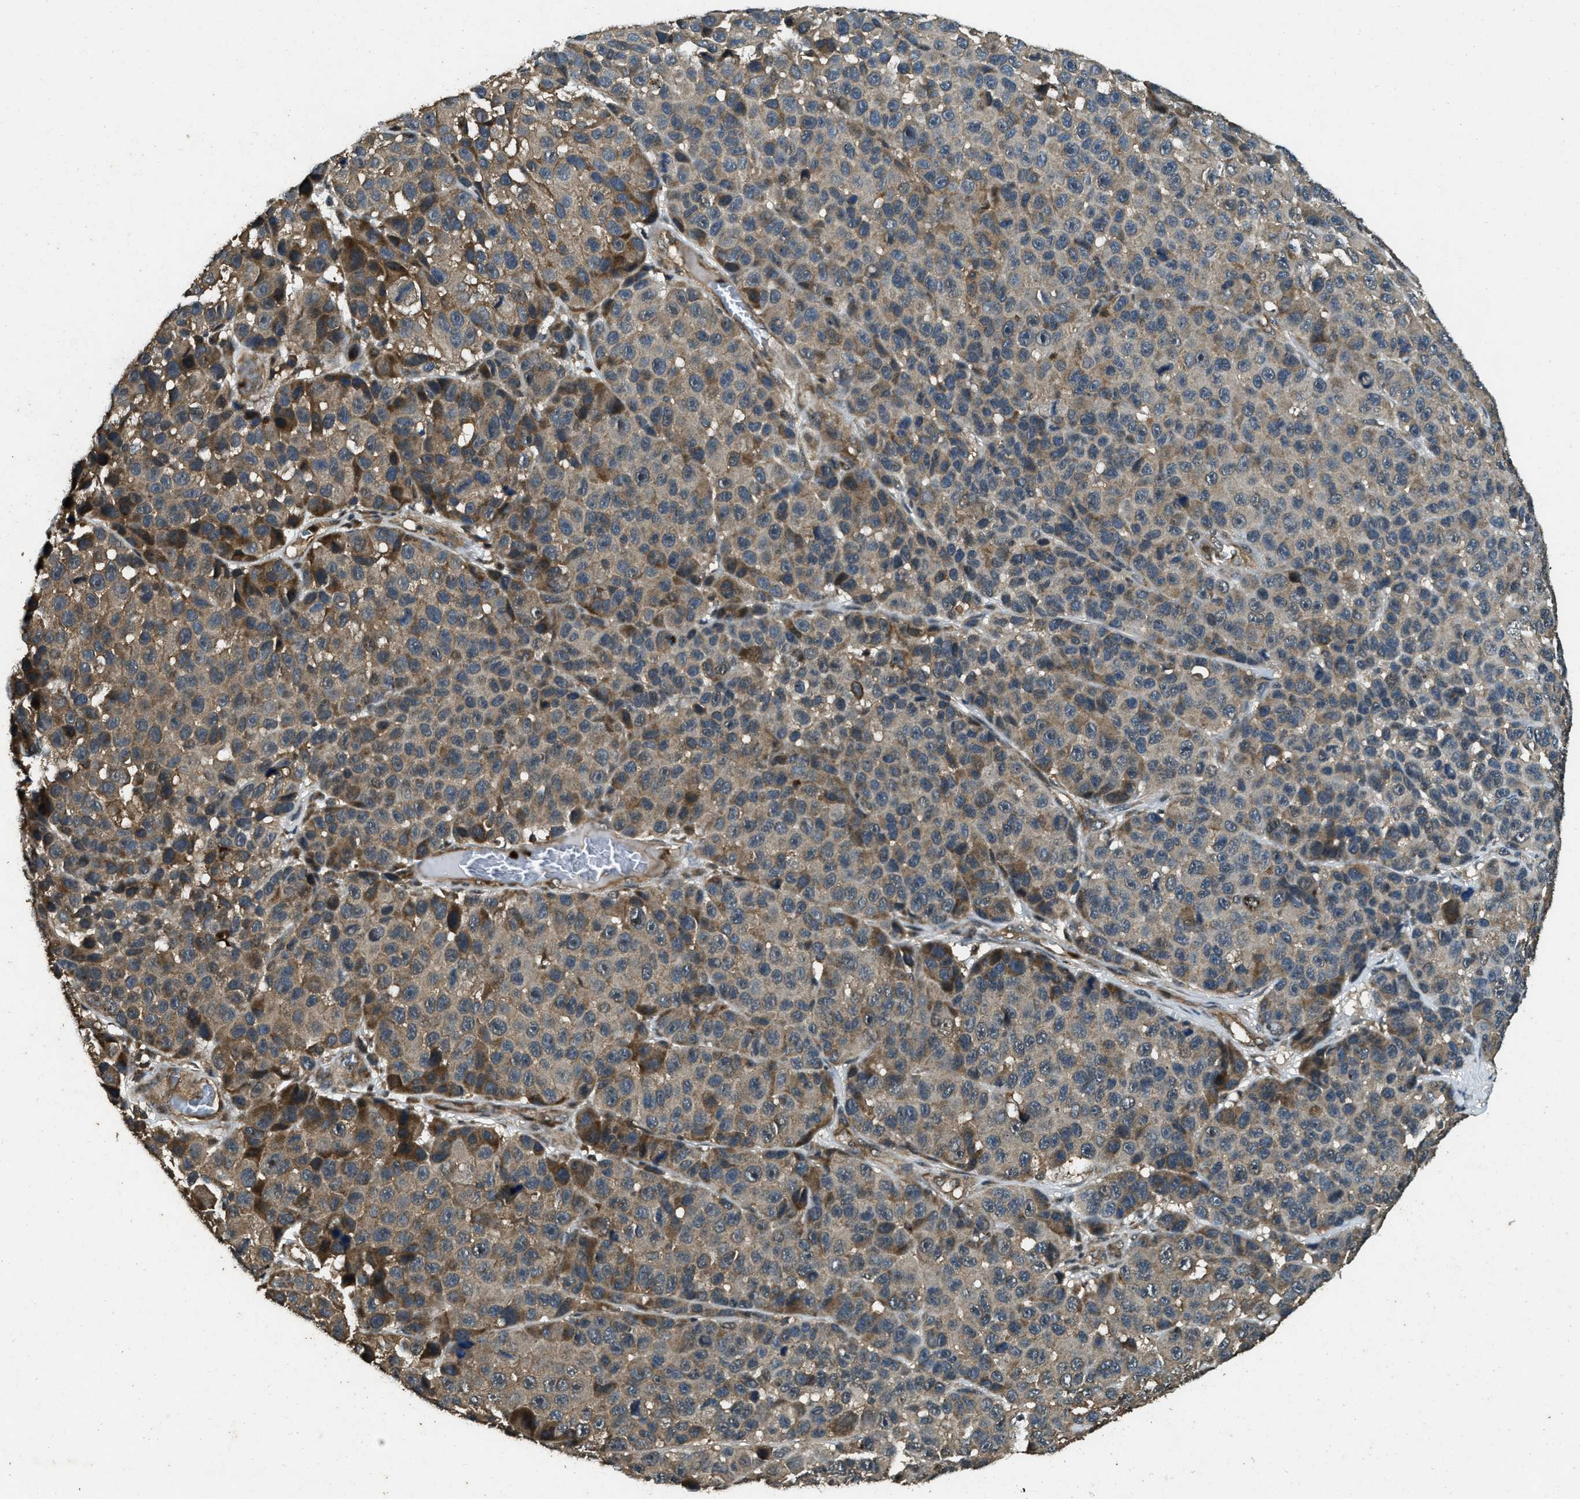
{"staining": {"intensity": "weak", "quantity": "25%-75%", "location": "cytoplasmic/membranous"}, "tissue": "melanoma", "cell_type": "Tumor cells", "image_type": "cancer", "snomed": [{"axis": "morphology", "description": "Malignant melanoma, NOS"}, {"axis": "topography", "description": "Skin"}], "caption": "This image reveals immunohistochemistry (IHC) staining of malignant melanoma, with low weak cytoplasmic/membranous staining in approximately 25%-75% of tumor cells.", "gene": "ATP8B1", "patient": {"sex": "male", "age": 53}}